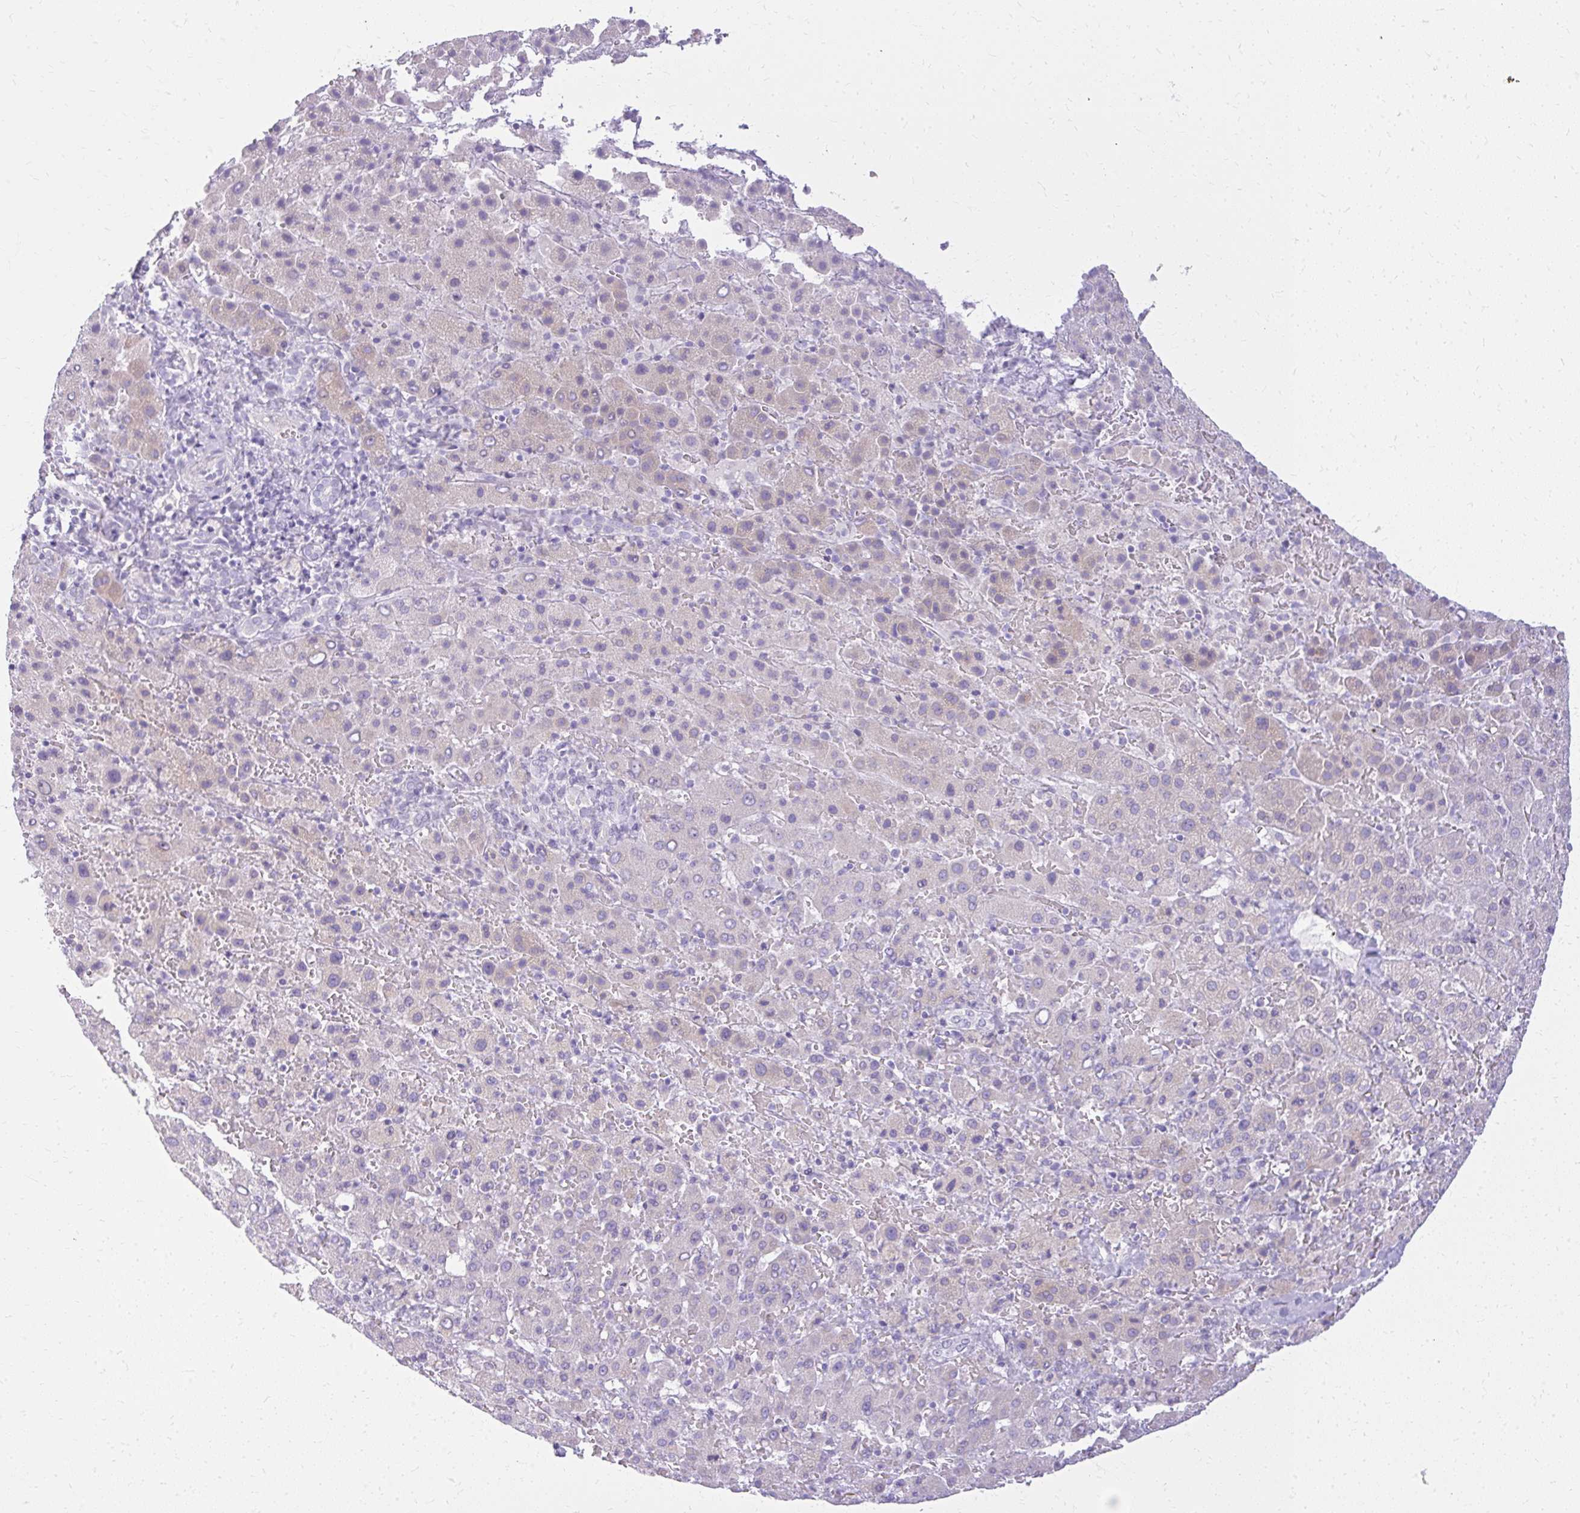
{"staining": {"intensity": "negative", "quantity": "none", "location": "none"}, "tissue": "liver cancer", "cell_type": "Tumor cells", "image_type": "cancer", "snomed": [{"axis": "morphology", "description": "Carcinoma, Hepatocellular, NOS"}, {"axis": "topography", "description": "Liver"}], "caption": "An immunohistochemistry (IHC) image of liver cancer is shown. There is no staining in tumor cells of liver cancer.", "gene": "PRAP1", "patient": {"sex": "female", "age": 58}}